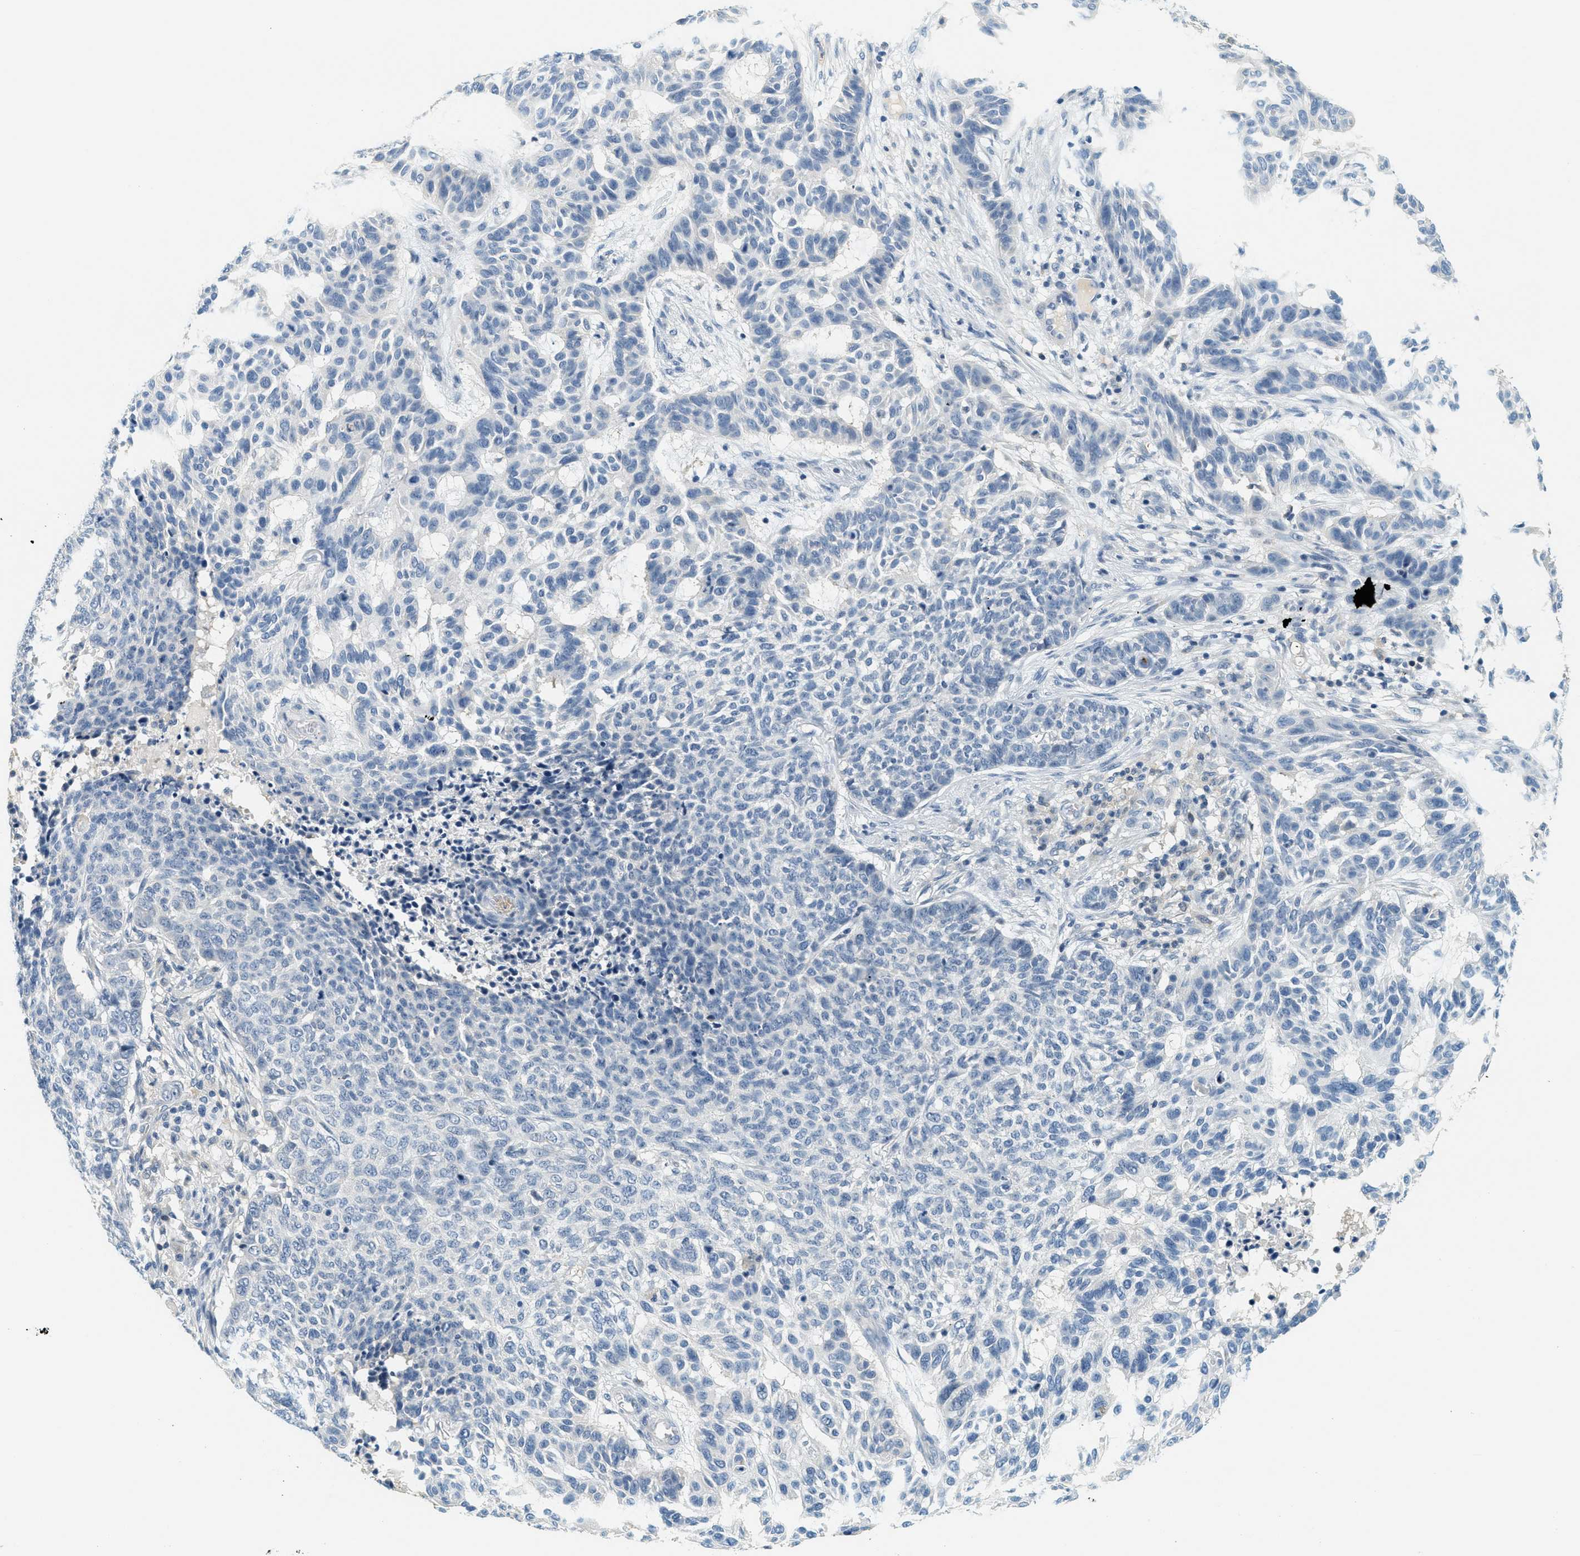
{"staining": {"intensity": "negative", "quantity": "none", "location": "none"}, "tissue": "skin cancer", "cell_type": "Tumor cells", "image_type": "cancer", "snomed": [{"axis": "morphology", "description": "Basal cell carcinoma"}, {"axis": "topography", "description": "Skin"}], "caption": "Immunohistochemical staining of human basal cell carcinoma (skin) demonstrates no significant staining in tumor cells.", "gene": "RASGRP2", "patient": {"sex": "male", "age": 85}}